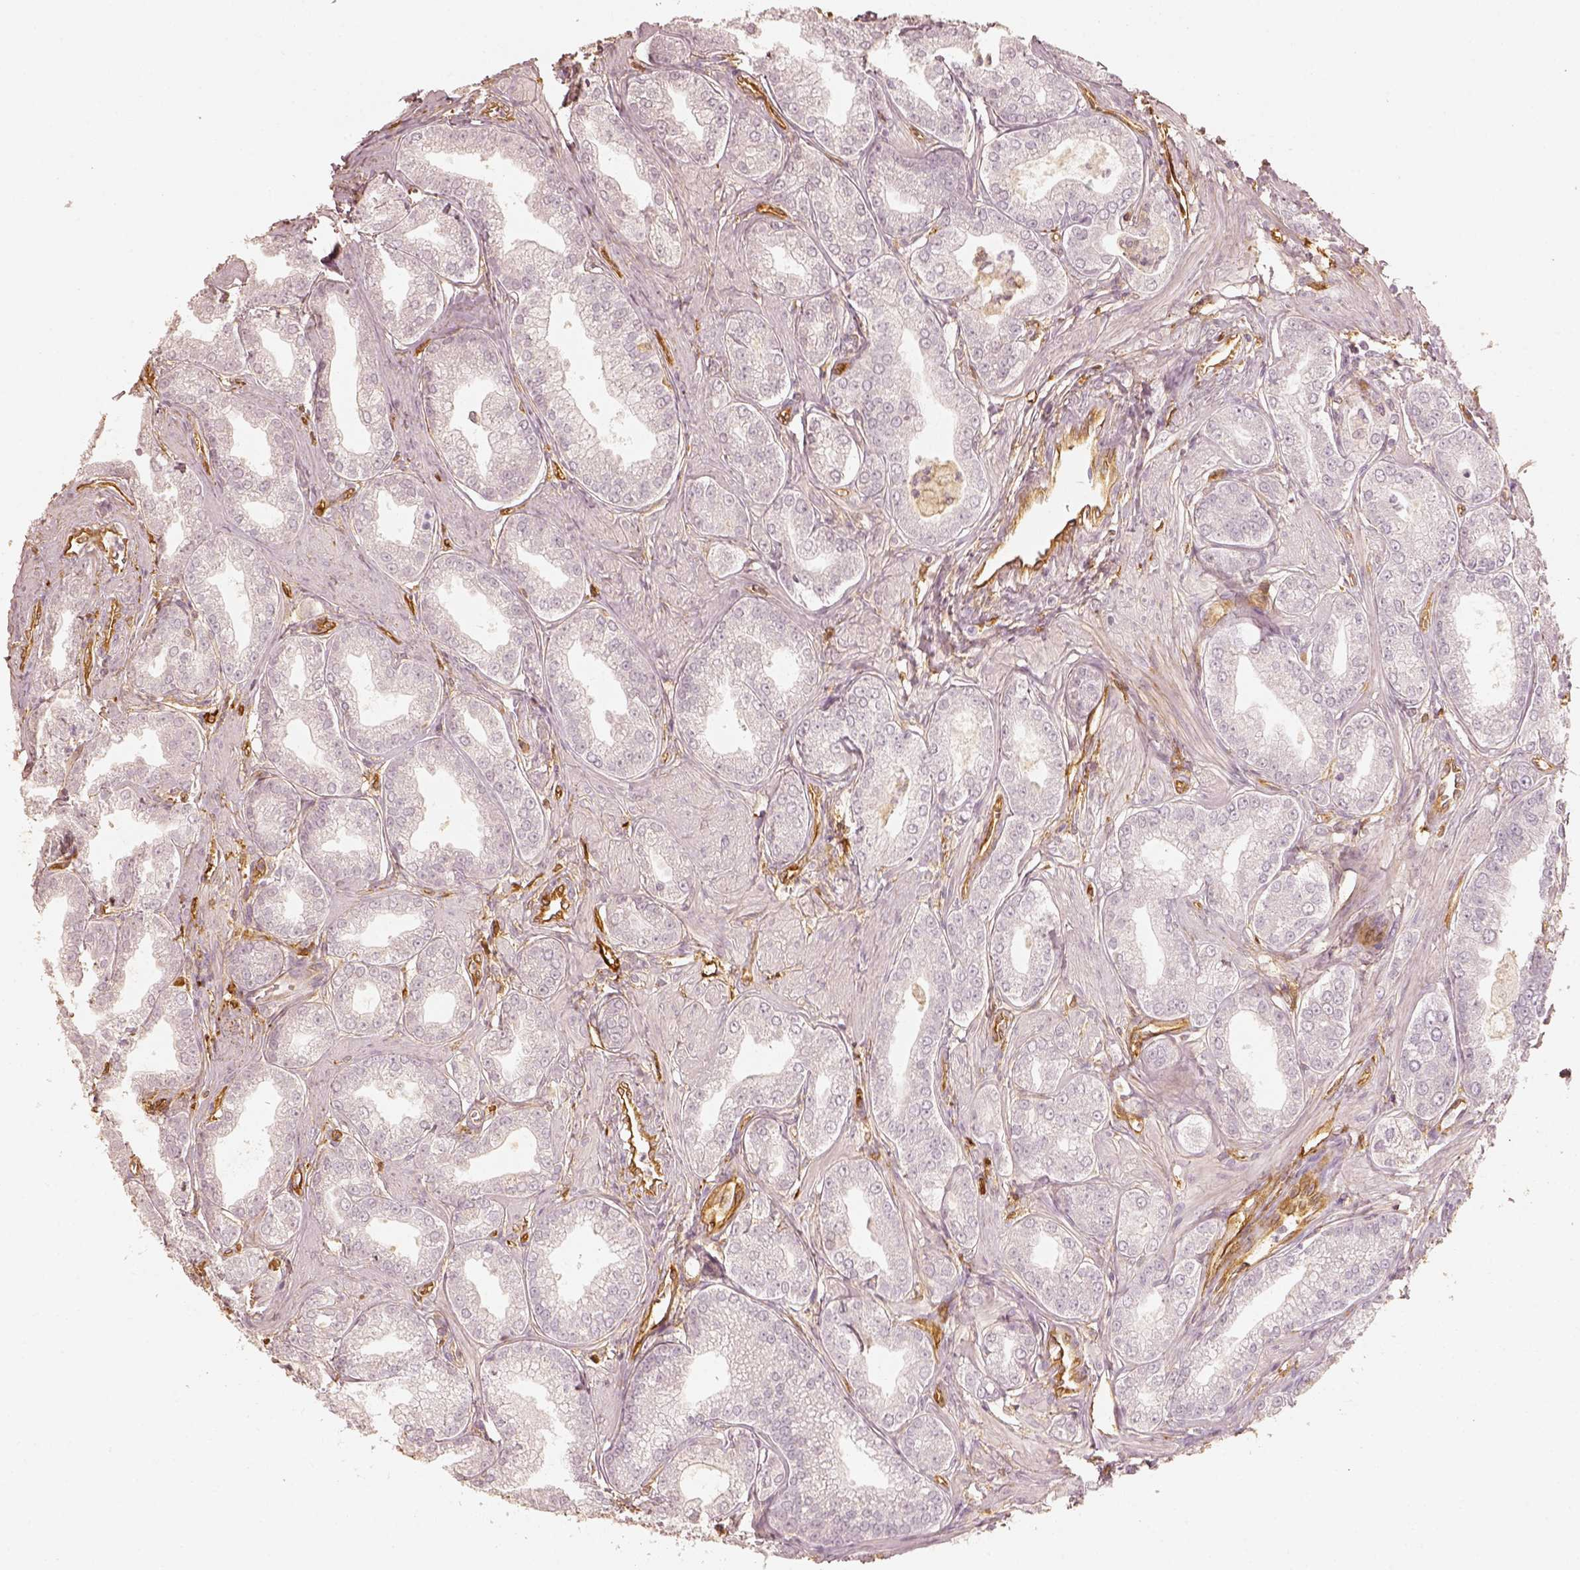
{"staining": {"intensity": "negative", "quantity": "none", "location": "none"}, "tissue": "prostate cancer", "cell_type": "Tumor cells", "image_type": "cancer", "snomed": [{"axis": "morphology", "description": "Adenocarcinoma, NOS"}, {"axis": "topography", "description": "Prostate"}], "caption": "Protein analysis of adenocarcinoma (prostate) shows no significant staining in tumor cells.", "gene": "FSCN1", "patient": {"sex": "male", "age": 71}}